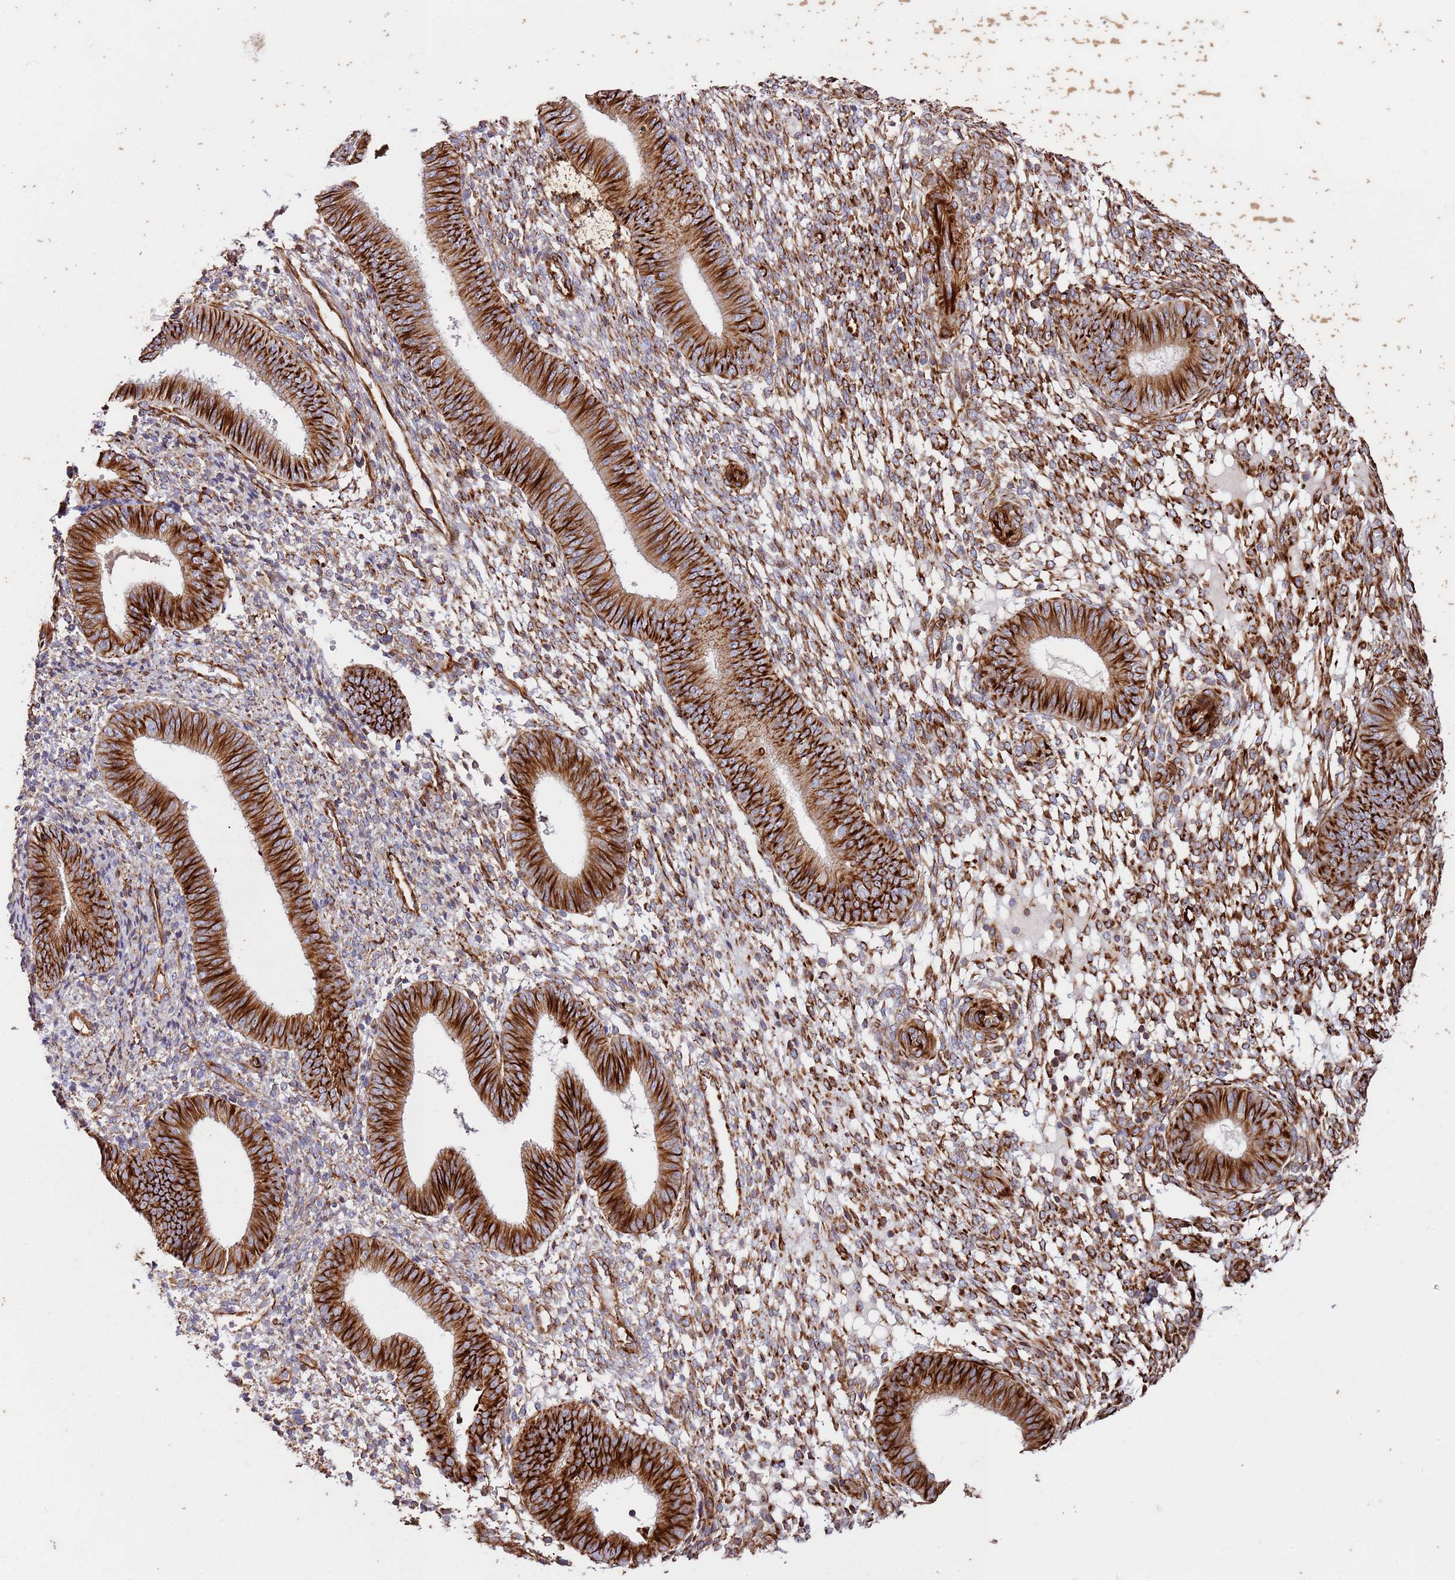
{"staining": {"intensity": "moderate", "quantity": "25%-75%", "location": "cytoplasmic/membranous"}, "tissue": "endometrium", "cell_type": "Cells in endometrial stroma", "image_type": "normal", "snomed": [{"axis": "morphology", "description": "Normal tissue, NOS"}, {"axis": "topography", "description": "Endometrium"}], "caption": "This histopathology image demonstrates immunohistochemistry staining of benign endometrium, with medium moderate cytoplasmic/membranous staining in approximately 25%-75% of cells in endometrial stroma.", "gene": "MRGPRE", "patient": {"sex": "female", "age": 49}}